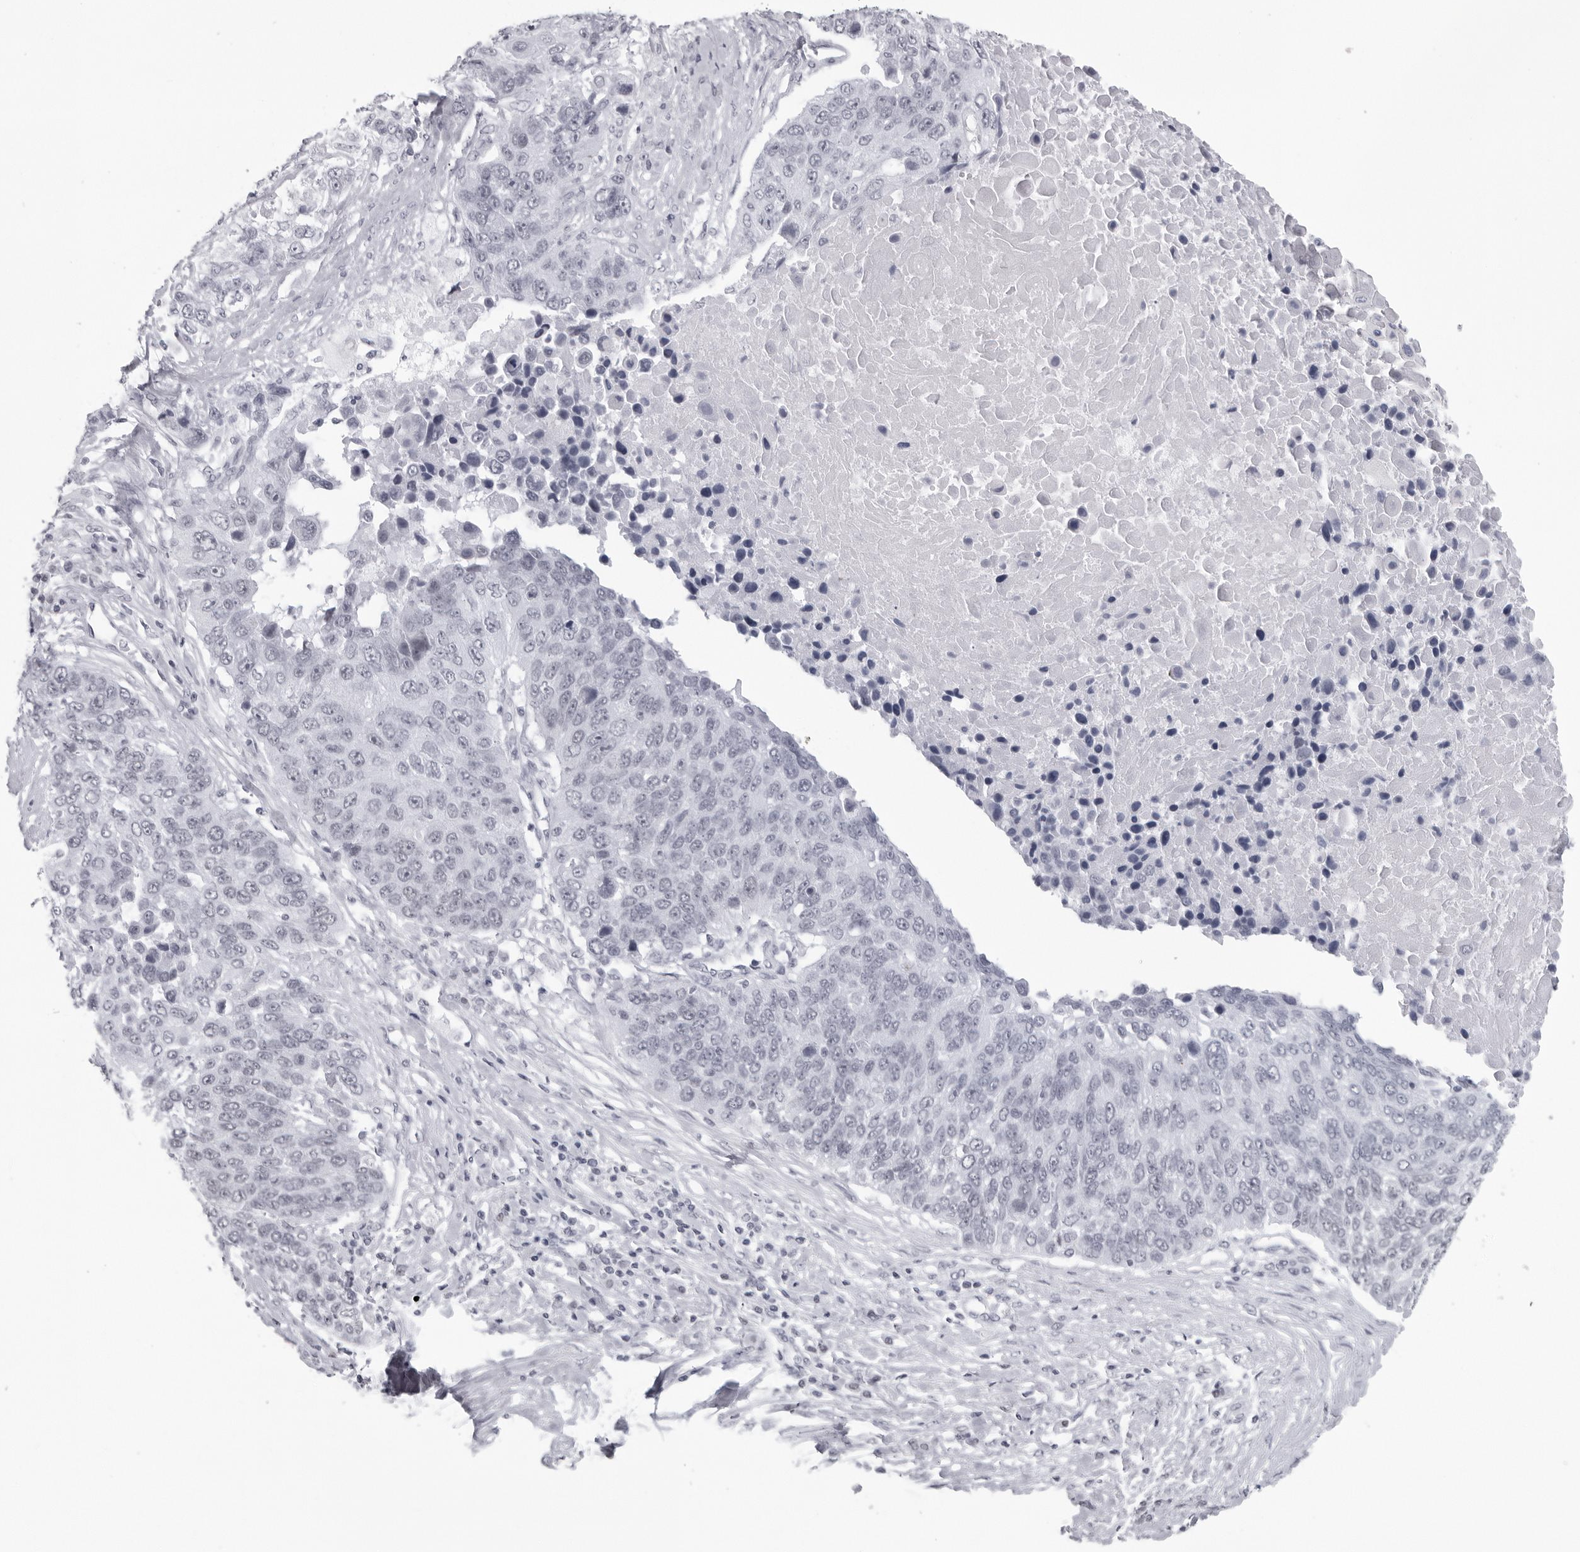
{"staining": {"intensity": "negative", "quantity": "none", "location": "none"}, "tissue": "lung cancer", "cell_type": "Tumor cells", "image_type": "cancer", "snomed": [{"axis": "morphology", "description": "Squamous cell carcinoma, NOS"}, {"axis": "topography", "description": "Lung"}], "caption": "High power microscopy photomicrograph of an immunohistochemistry histopathology image of squamous cell carcinoma (lung), revealing no significant expression in tumor cells. (DAB (3,3'-diaminobenzidine) immunohistochemistry with hematoxylin counter stain).", "gene": "ESPN", "patient": {"sex": "male", "age": 66}}